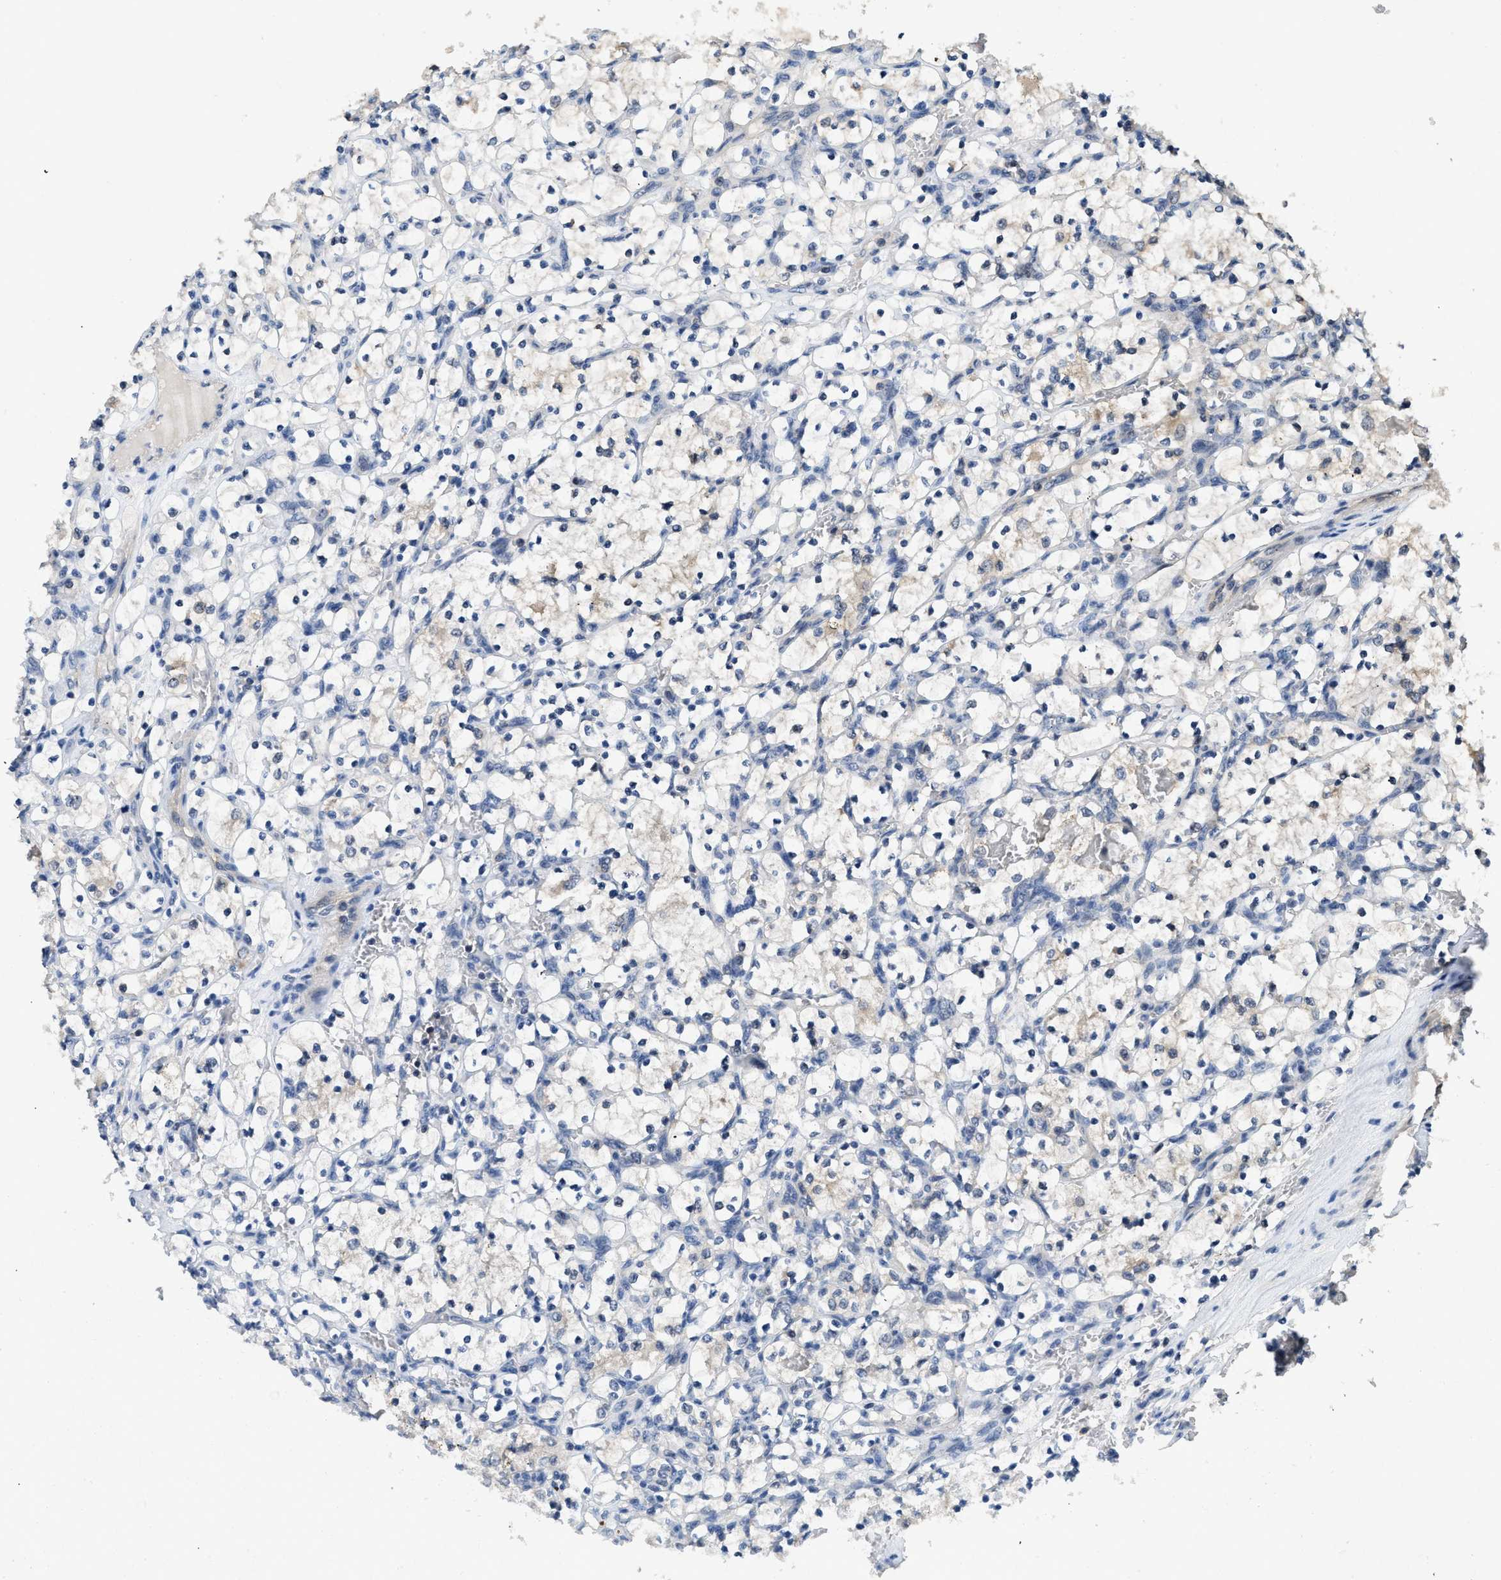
{"staining": {"intensity": "negative", "quantity": "none", "location": "none"}, "tissue": "renal cancer", "cell_type": "Tumor cells", "image_type": "cancer", "snomed": [{"axis": "morphology", "description": "Adenocarcinoma, NOS"}, {"axis": "topography", "description": "Kidney"}], "caption": "The image displays no significant positivity in tumor cells of renal cancer. (Immunohistochemistry, brightfield microscopy, high magnification).", "gene": "TES", "patient": {"sex": "female", "age": 69}}